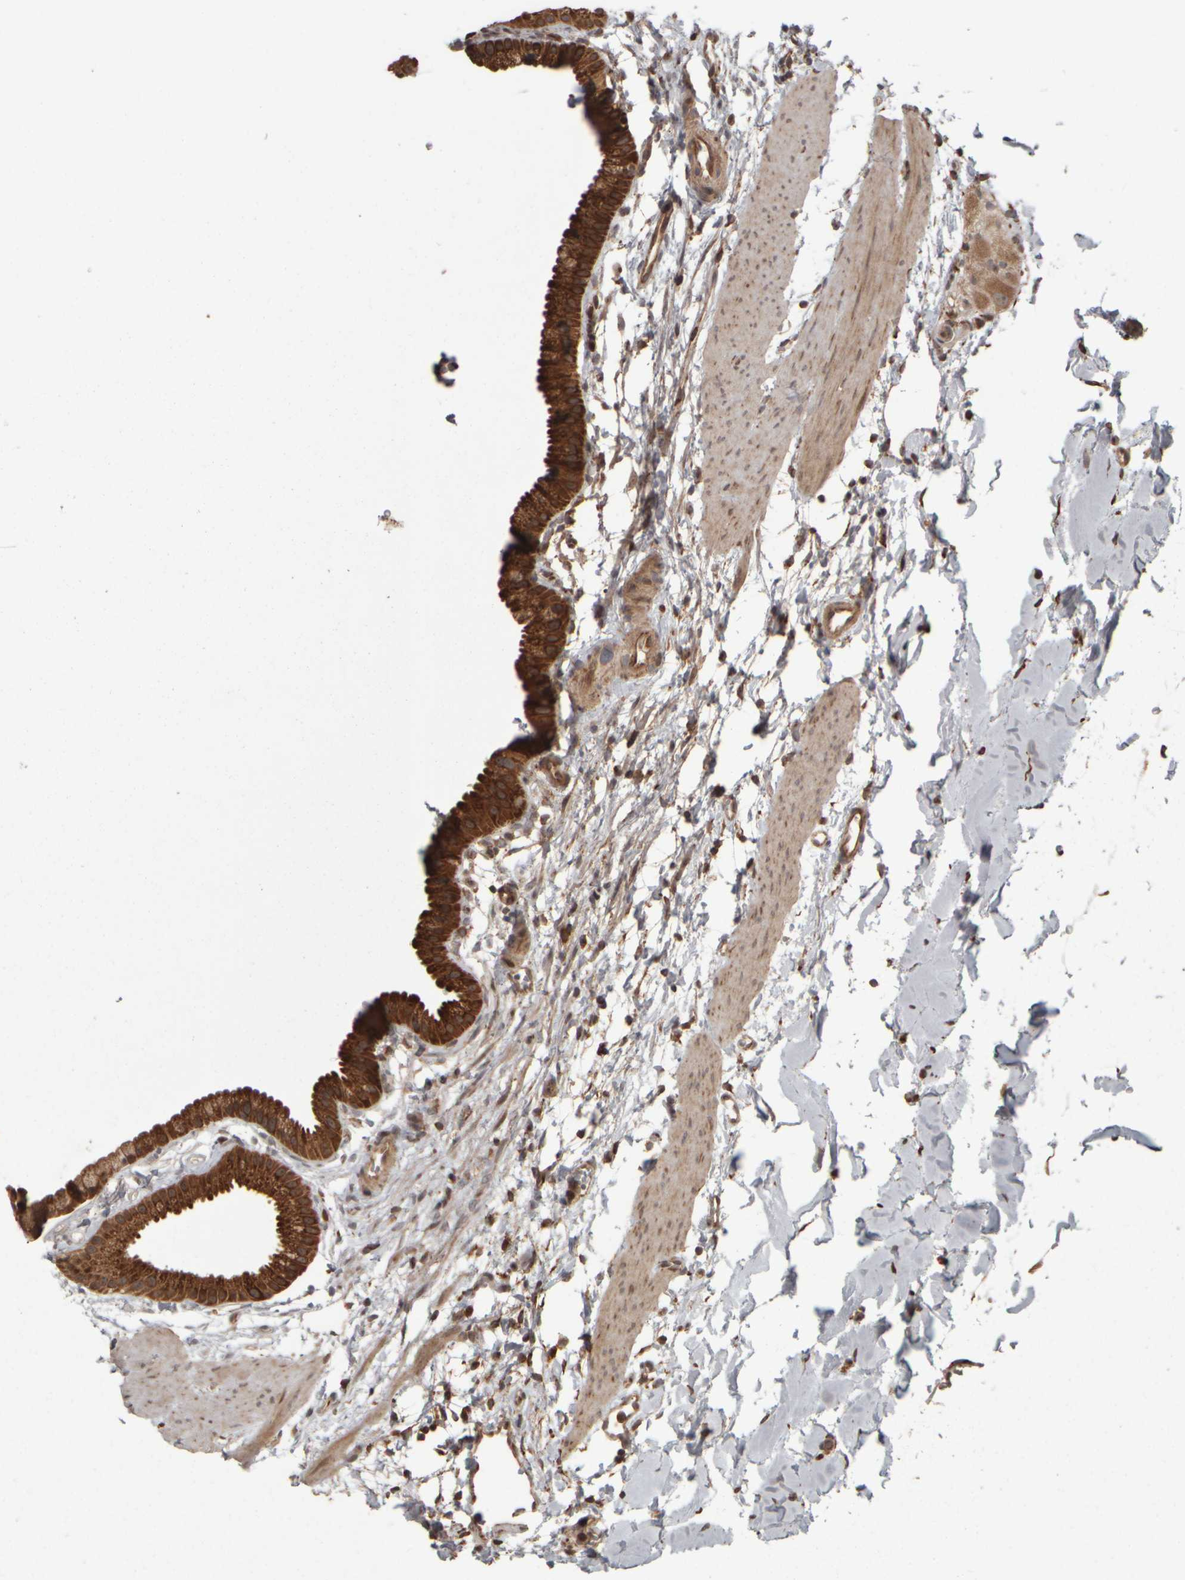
{"staining": {"intensity": "strong", "quantity": ">75%", "location": "cytoplasmic/membranous"}, "tissue": "gallbladder", "cell_type": "Glandular cells", "image_type": "normal", "snomed": [{"axis": "morphology", "description": "Normal tissue, NOS"}, {"axis": "topography", "description": "Gallbladder"}], "caption": "Gallbladder stained with DAB (3,3'-diaminobenzidine) IHC displays high levels of strong cytoplasmic/membranous expression in about >75% of glandular cells.", "gene": "AGBL3", "patient": {"sex": "female", "age": 64}}